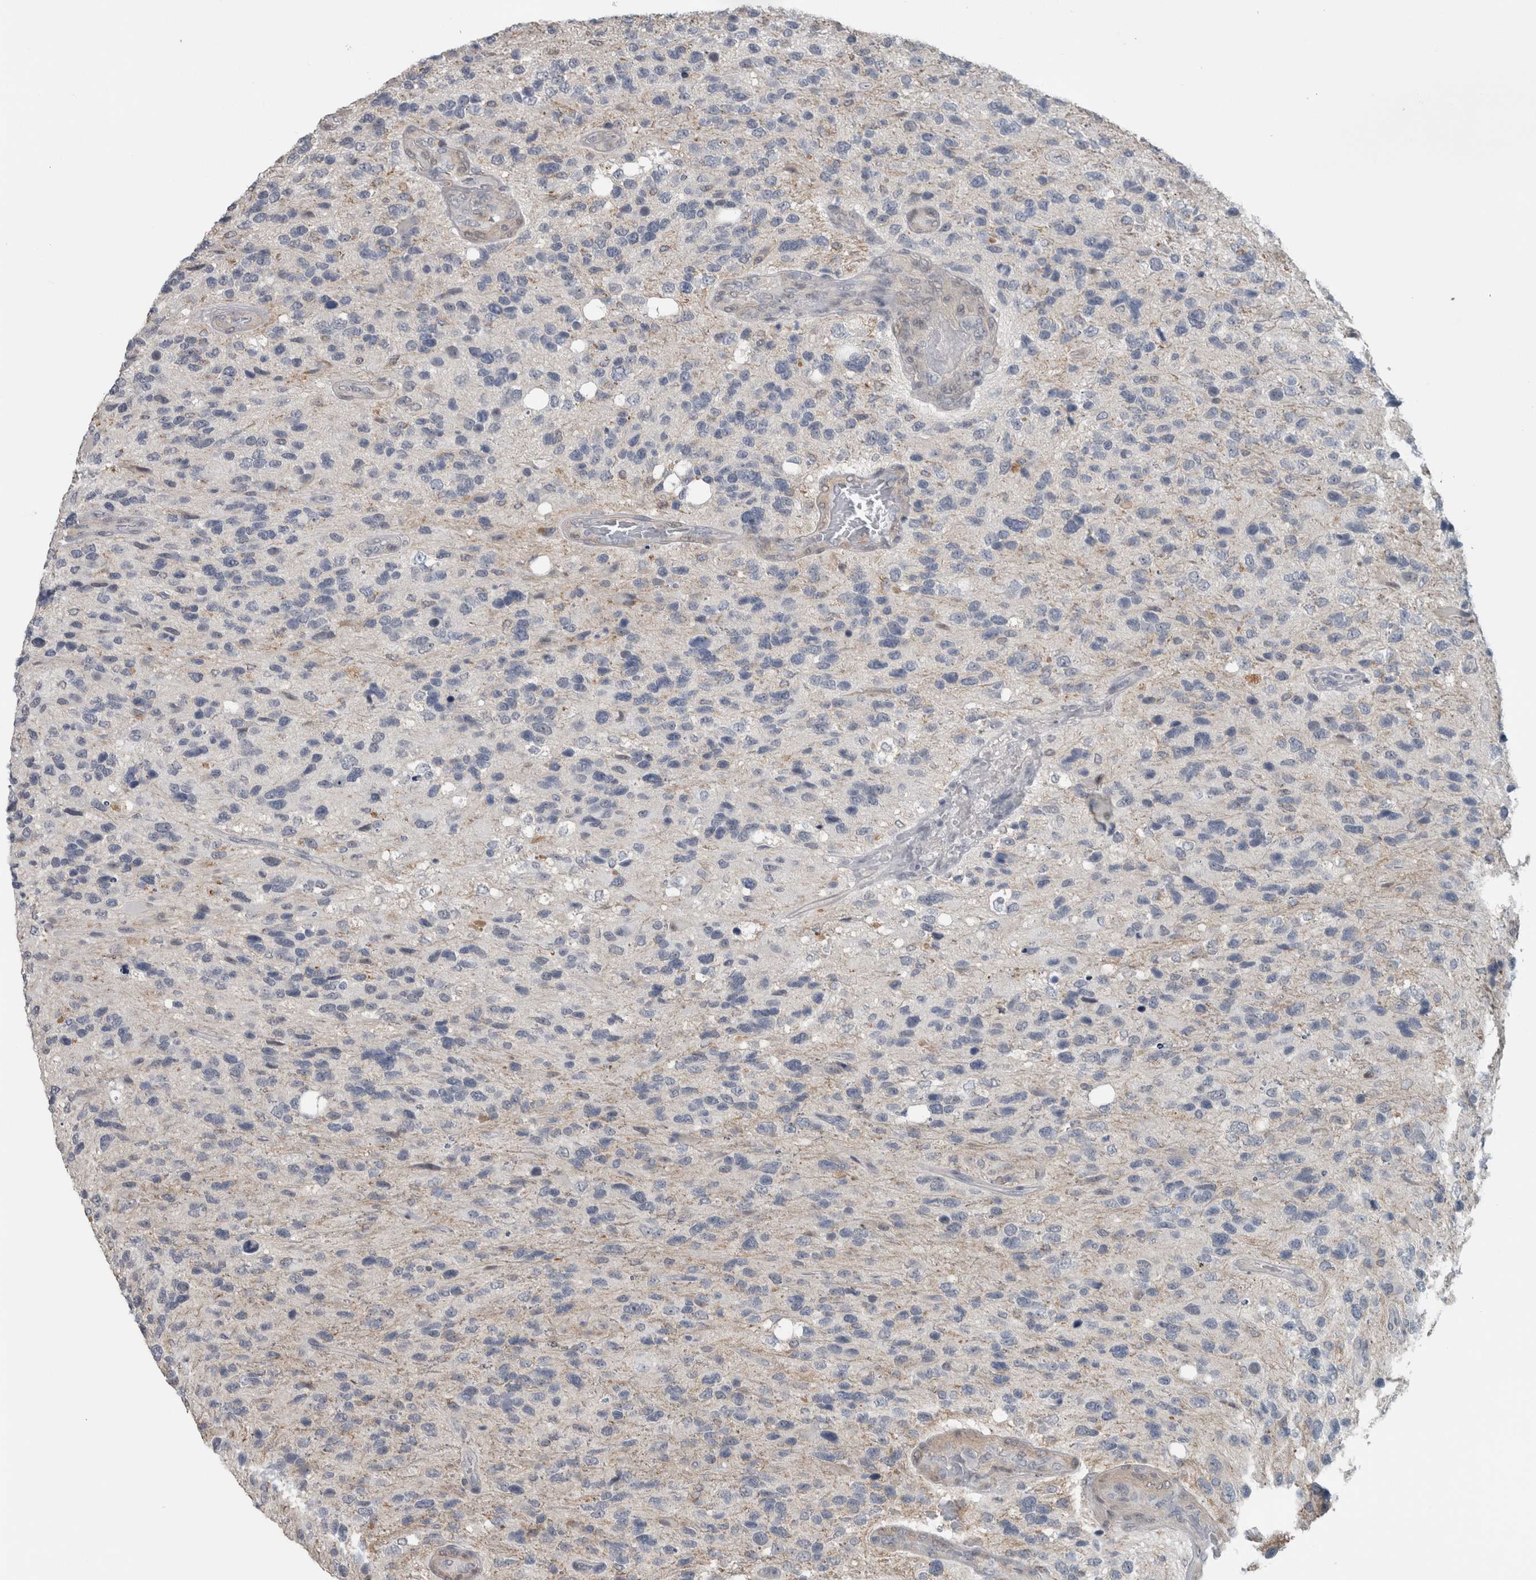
{"staining": {"intensity": "negative", "quantity": "none", "location": "none"}, "tissue": "glioma", "cell_type": "Tumor cells", "image_type": "cancer", "snomed": [{"axis": "morphology", "description": "Glioma, malignant, High grade"}, {"axis": "topography", "description": "Brain"}], "caption": "This photomicrograph is of glioma stained with IHC to label a protein in brown with the nuclei are counter-stained blue. There is no positivity in tumor cells.", "gene": "ACSF2", "patient": {"sex": "female", "age": 58}}